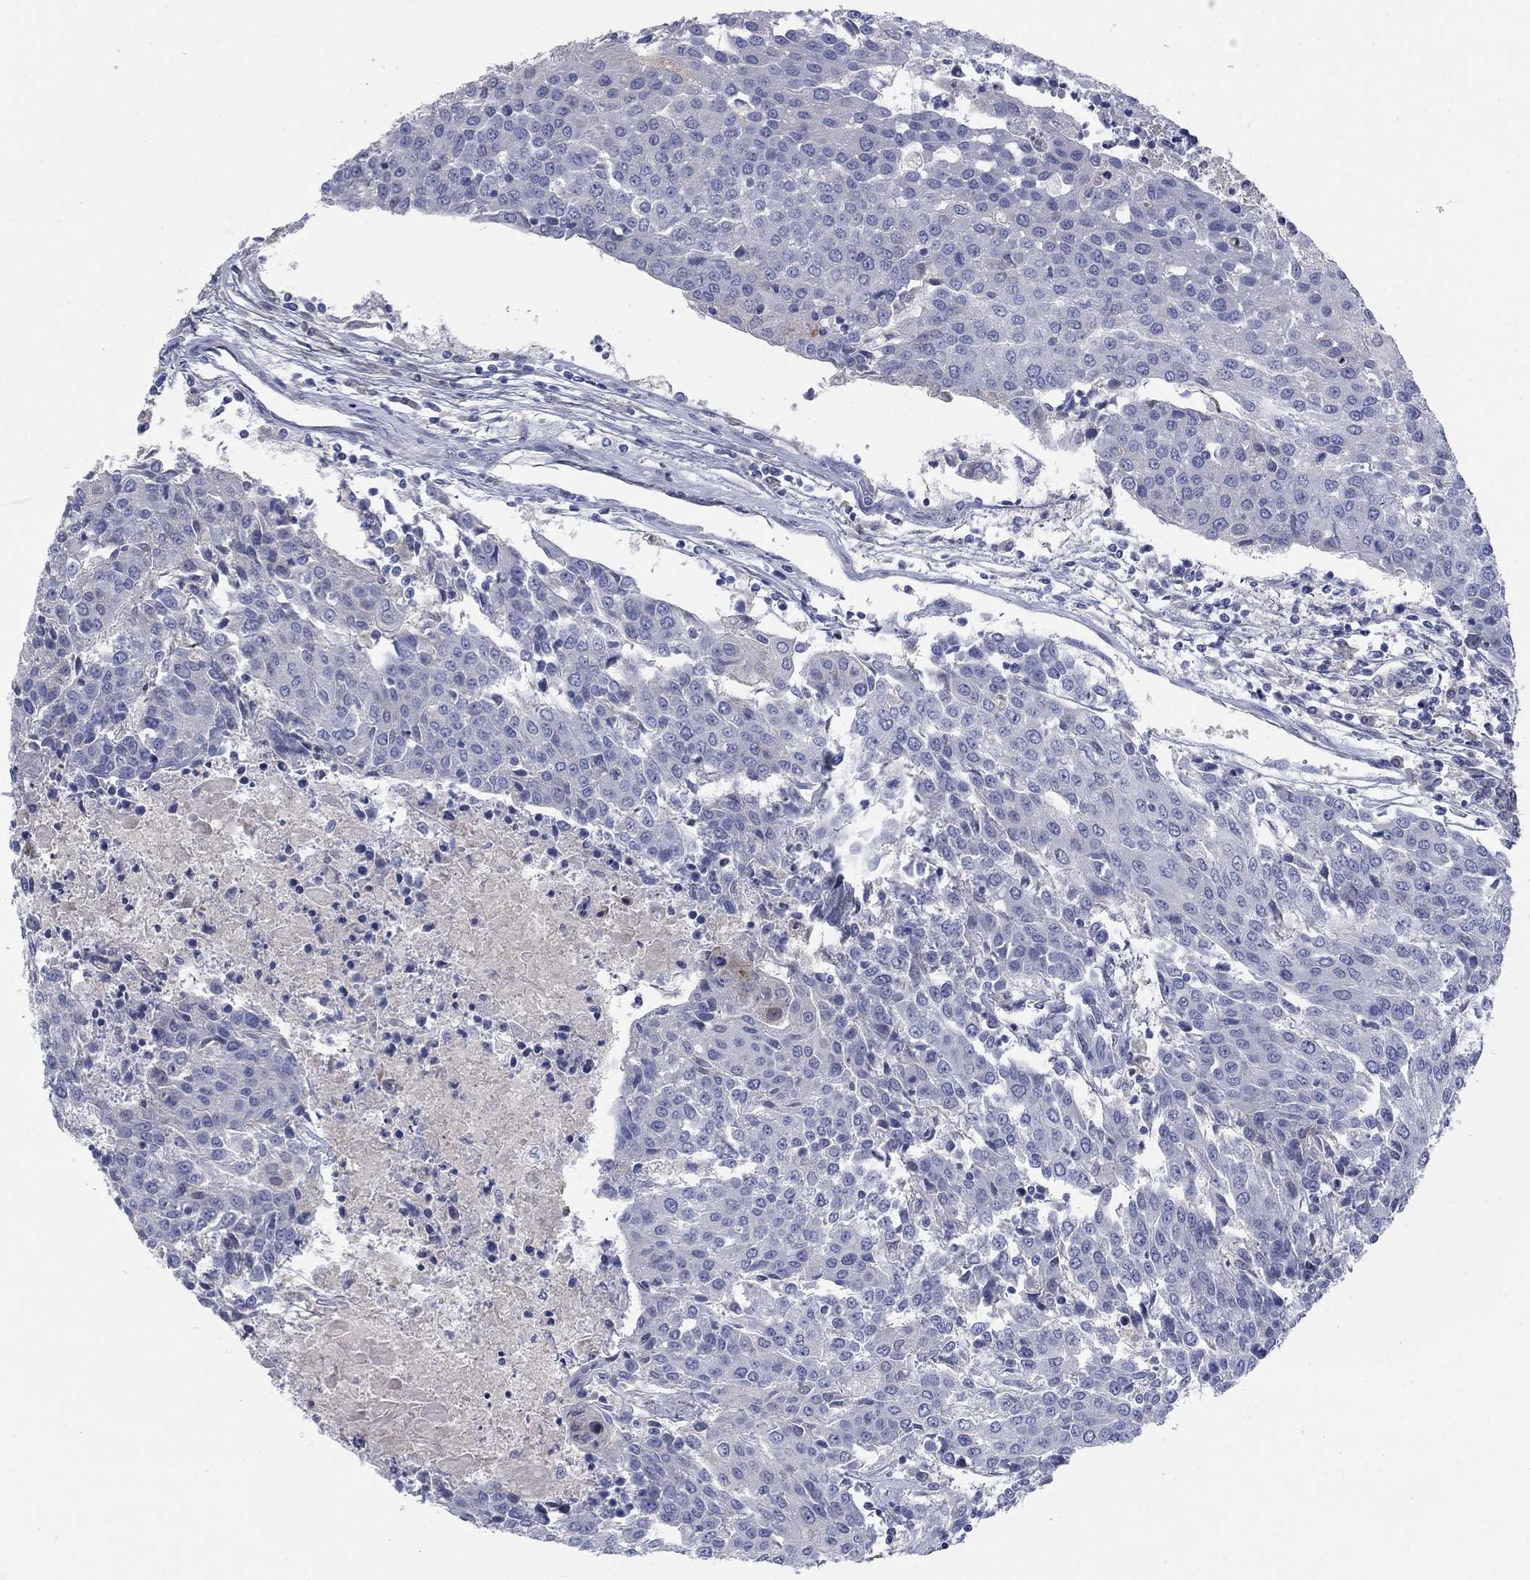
{"staining": {"intensity": "negative", "quantity": "none", "location": "none"}, "tissue": "urothelial cancer", "cell_type": "Tumor cells", "image_type": "cancer", "snomed": [{"axis": "morphology", "description": "Urothelial carcinoma, High grade"}, {"axis": "topography", "description": "Urinary bladder"}], "caption": "IHC micrograph of neoplastic tissue: human urothelial cancer stained with DAB (3,3'-diaminobenzidine) shows no significant protein staining in tumor cells. Brightfield microscopy of immunohistochemistry (IHC) stained with DAB (3,3'-diaminobenzidine) (brown) and hematoxylin (blue), captured at high magnification.", "gene": "TMEM249", "patient": {"sex": "female", "age": 85}}